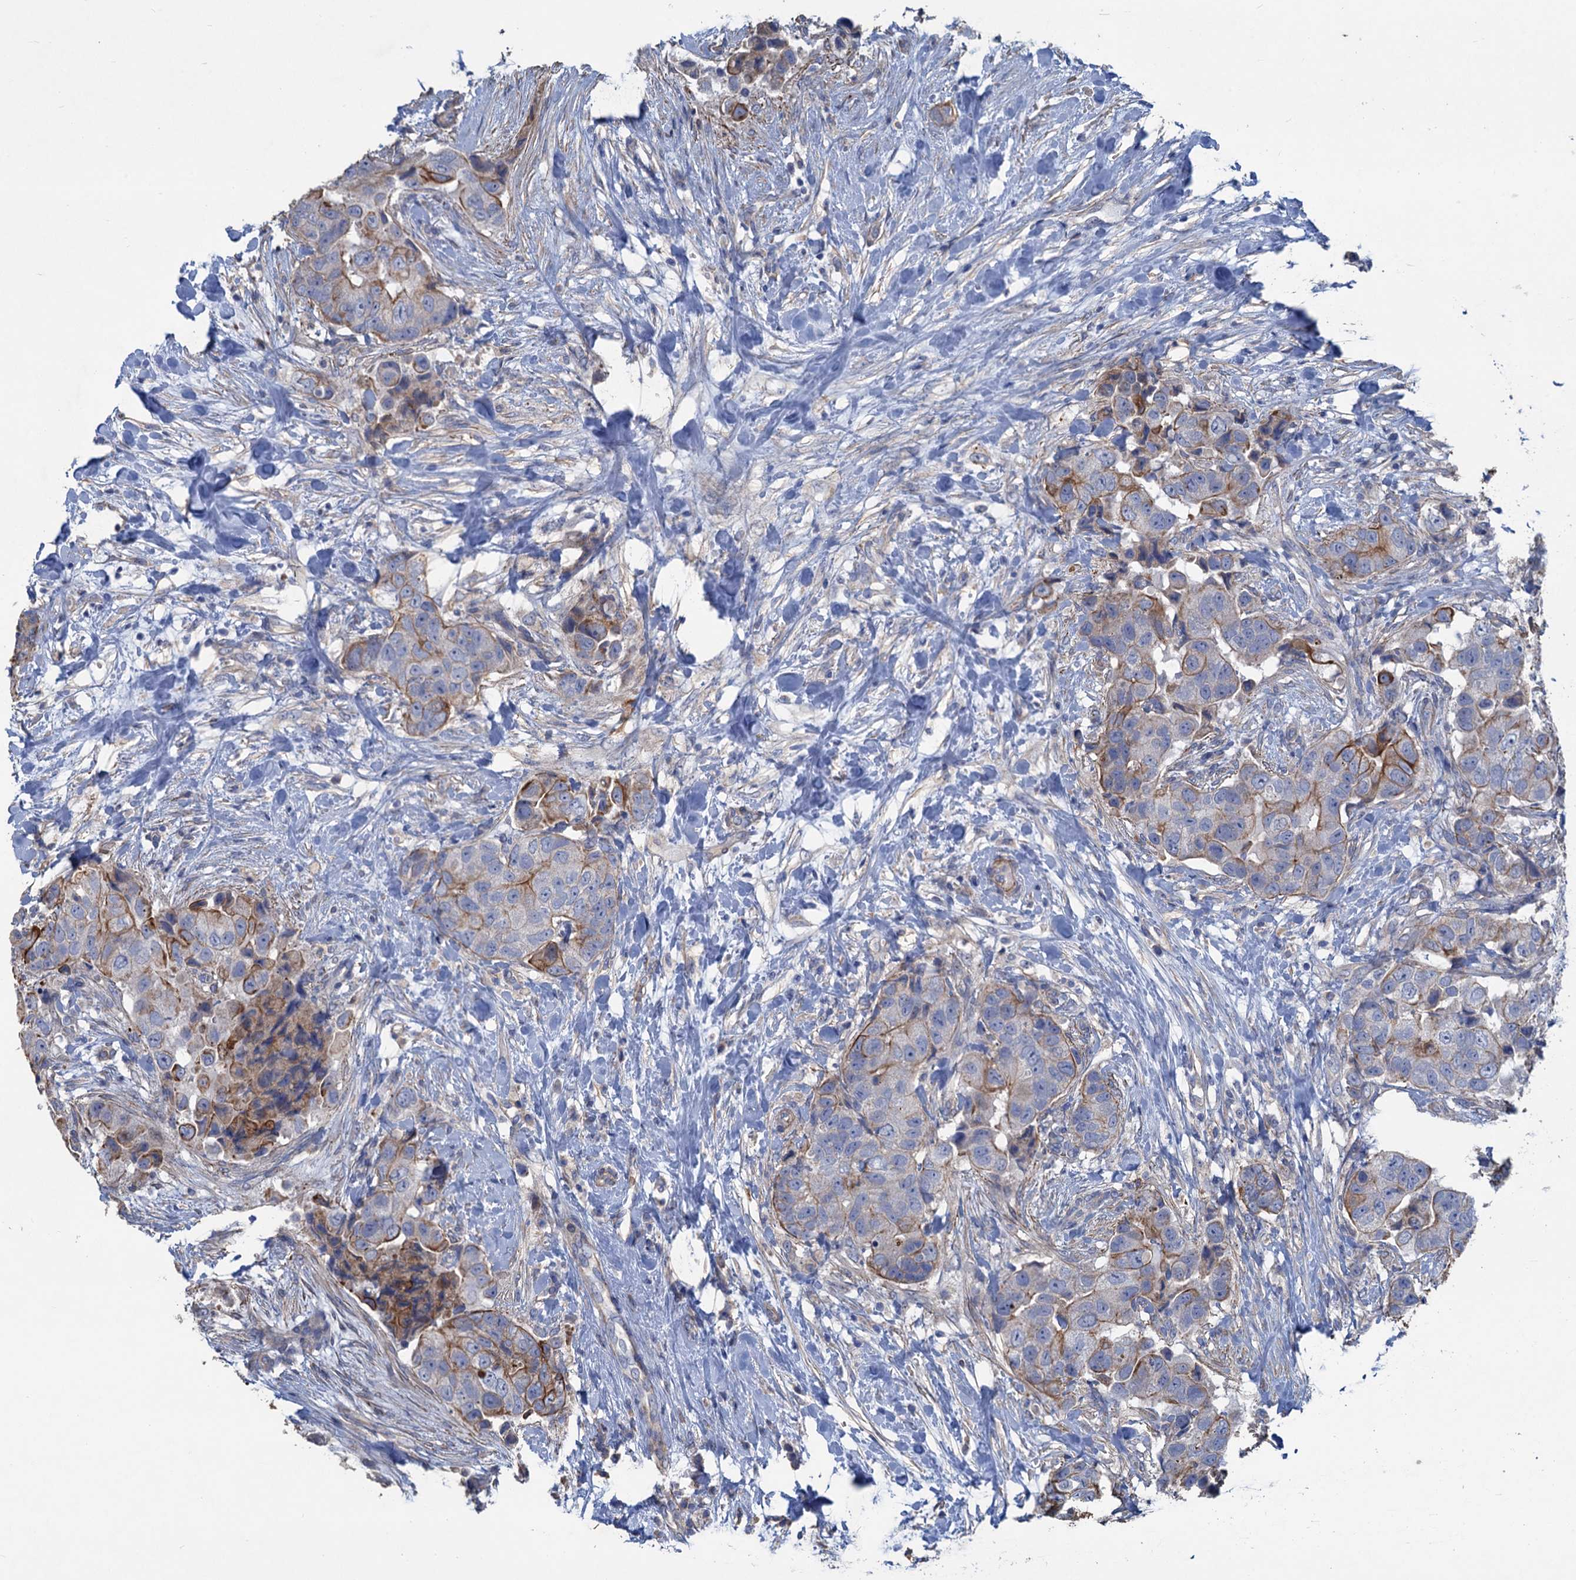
{"staining": {"intensity": "weak", "quantity": "<25%", "location": "cytoplasmic/membranous"}, "tissue": "breast cancer", "cell_type": "Tumor cells", "image_type": "cancer", "snomed": [{"axis": "morphology", "description": "Normal tissue, NOS"}, {"axis": "morphology", "description": "Duct carcinoma"}, {"axis": "topography", "description": "Breast"}], "caption": "Immunohistochemical staining of human invasive ductal carcinoma (breast) displays no significant expression in tumor cells.", "gene": "SMCO3", "patient": {"sex": "female", "age": 62}}